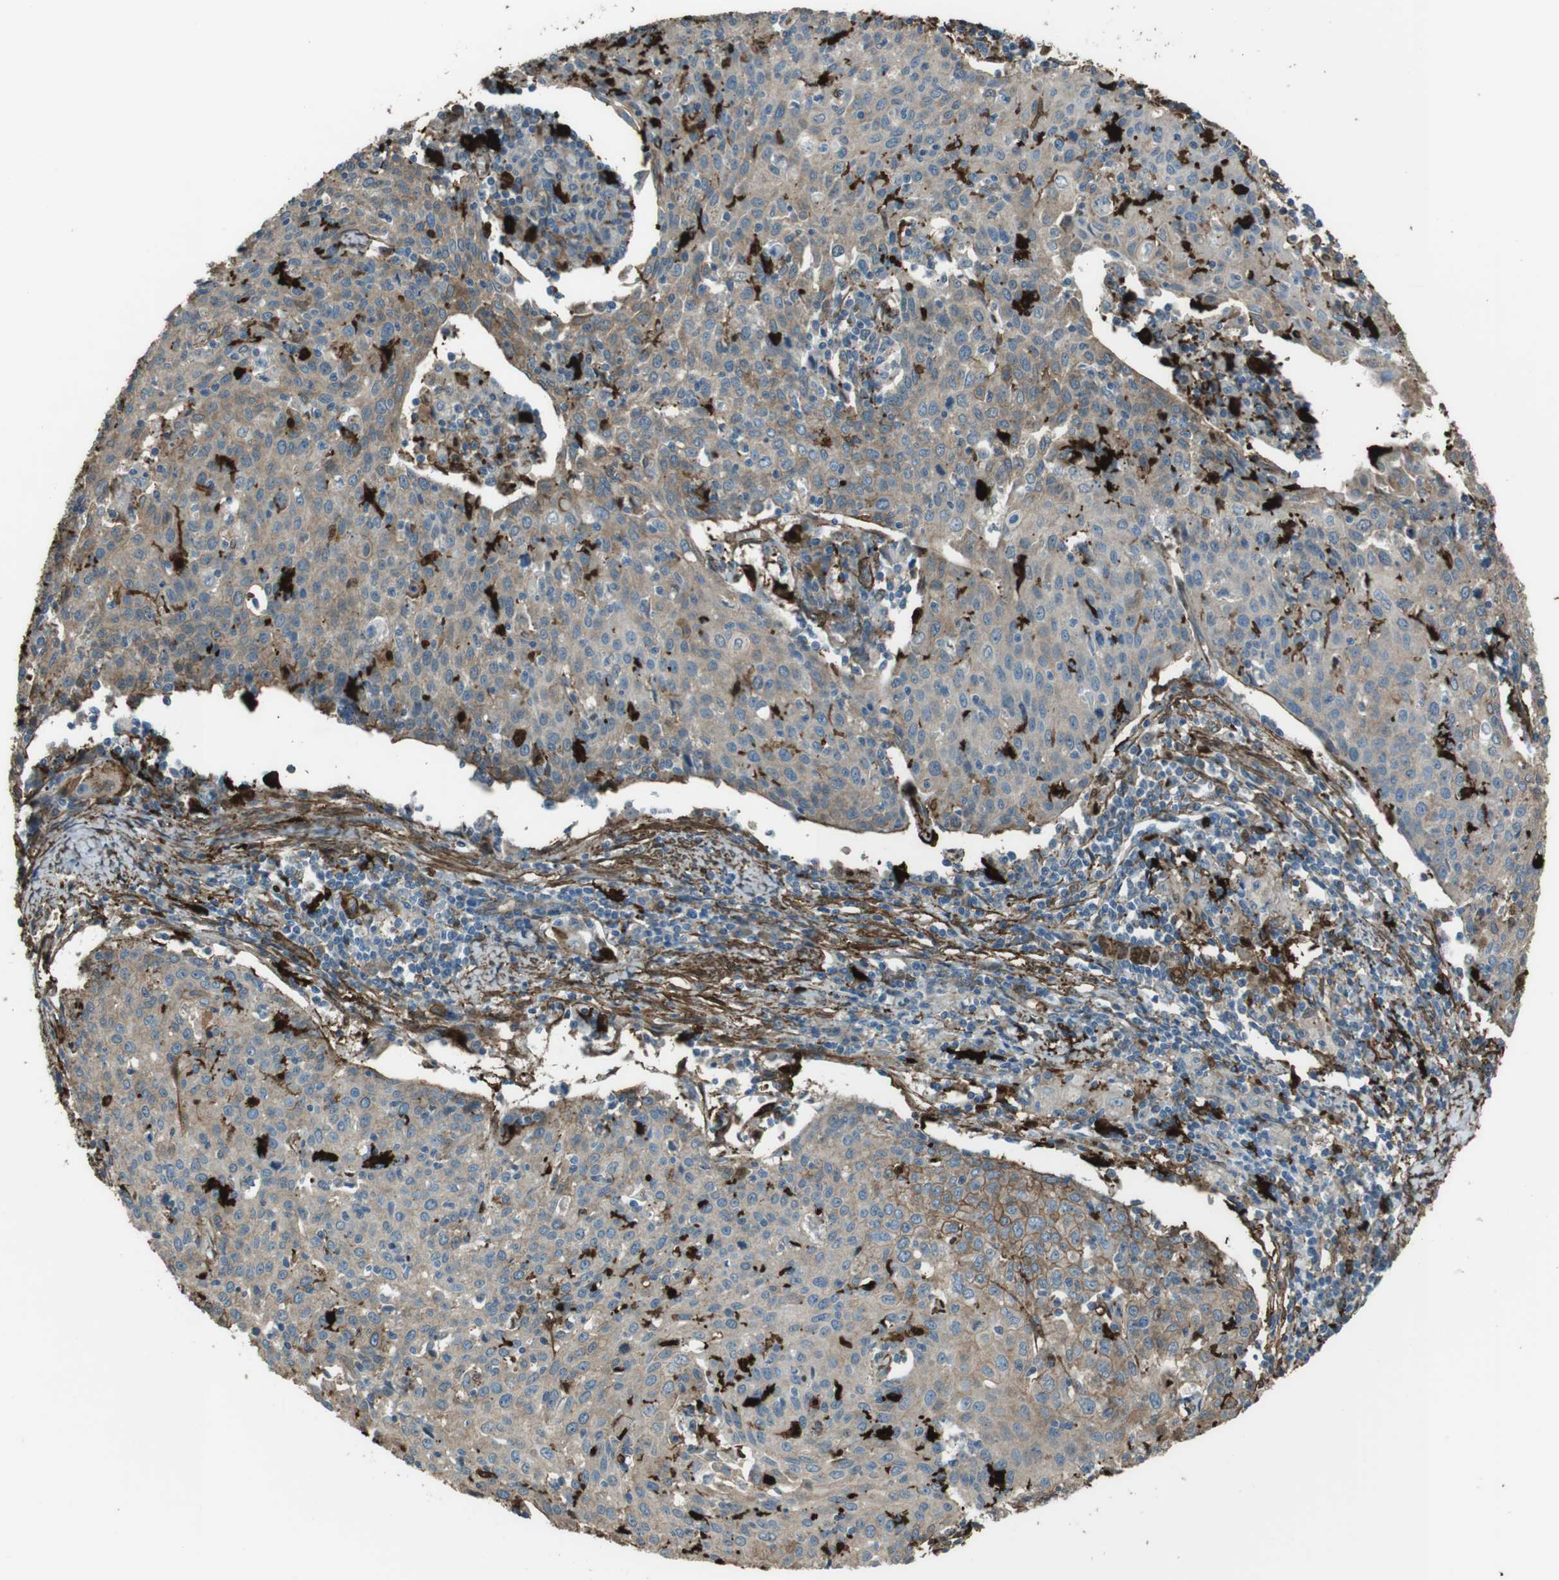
{"staining": {"intensity": "weak", "quantity": "25%-75%", "location": "cytoplasmic/membranous"}, "tissue": "cervical cancer", "cell_type": "Tumor cells", "image_type": "cancer", "snomed": [{"axis": "morphology", "description": "Squamous cell carcinoma, NOS"}, {"axis": "topography", "description": "Cervix"}], "caption": "Cervical cancer (squamous cell carcinoma) tissue reveals weak cytoplasmic/membranous staining in approximately 25%-75% of tumor cells, visualized by immunohistochemistry.", "gene": "SFT2D1", "patient": {"sex": "female", "age": 38}}